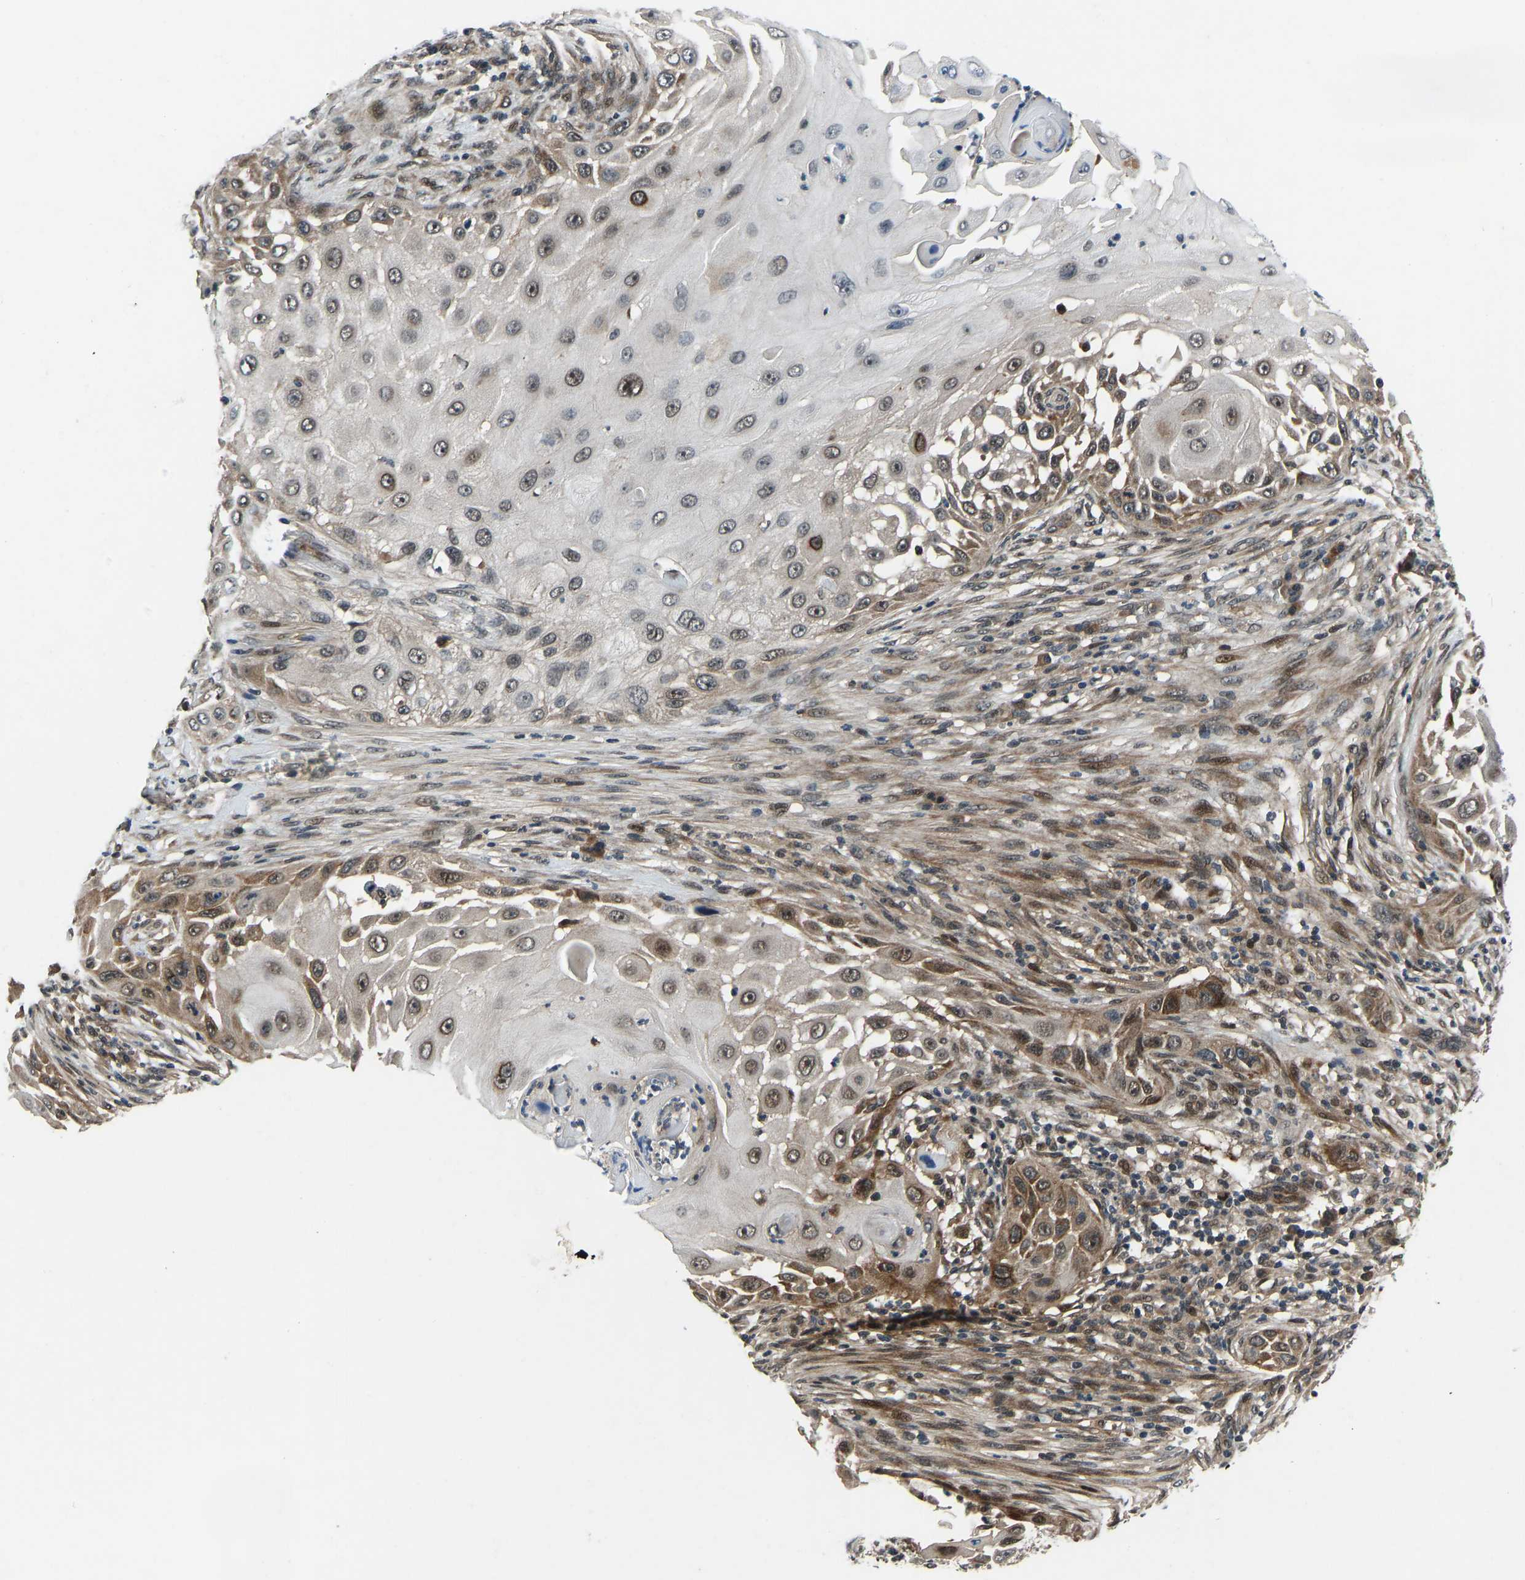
{"staining": {"intensity": "moderate", "quantity": "25%-75%", "location": "cytoplasmic/membranous"}, "tissue": "skin cancer", "cell_type": "Tumor cells", "image_type": "cancer", "snomed": [{"axis": "morphology", "description": "Squamous cell carcinoma, NOS"}, {"axis": "topography", "description": "Skin"}], "caption": "Protein staining displays moderate cytoplasmic/membranous staining in about 25%-75% of tumor cells in squamous cell carcinoma (skin). The staining was performed using DAB (3,3'-diaminobenzidine), with brown indicating positive protein expression. Nuclei are stained blue with hematoxylin.", "gene": "RLIM", "patient": {"sex": "female", "age": 44}}